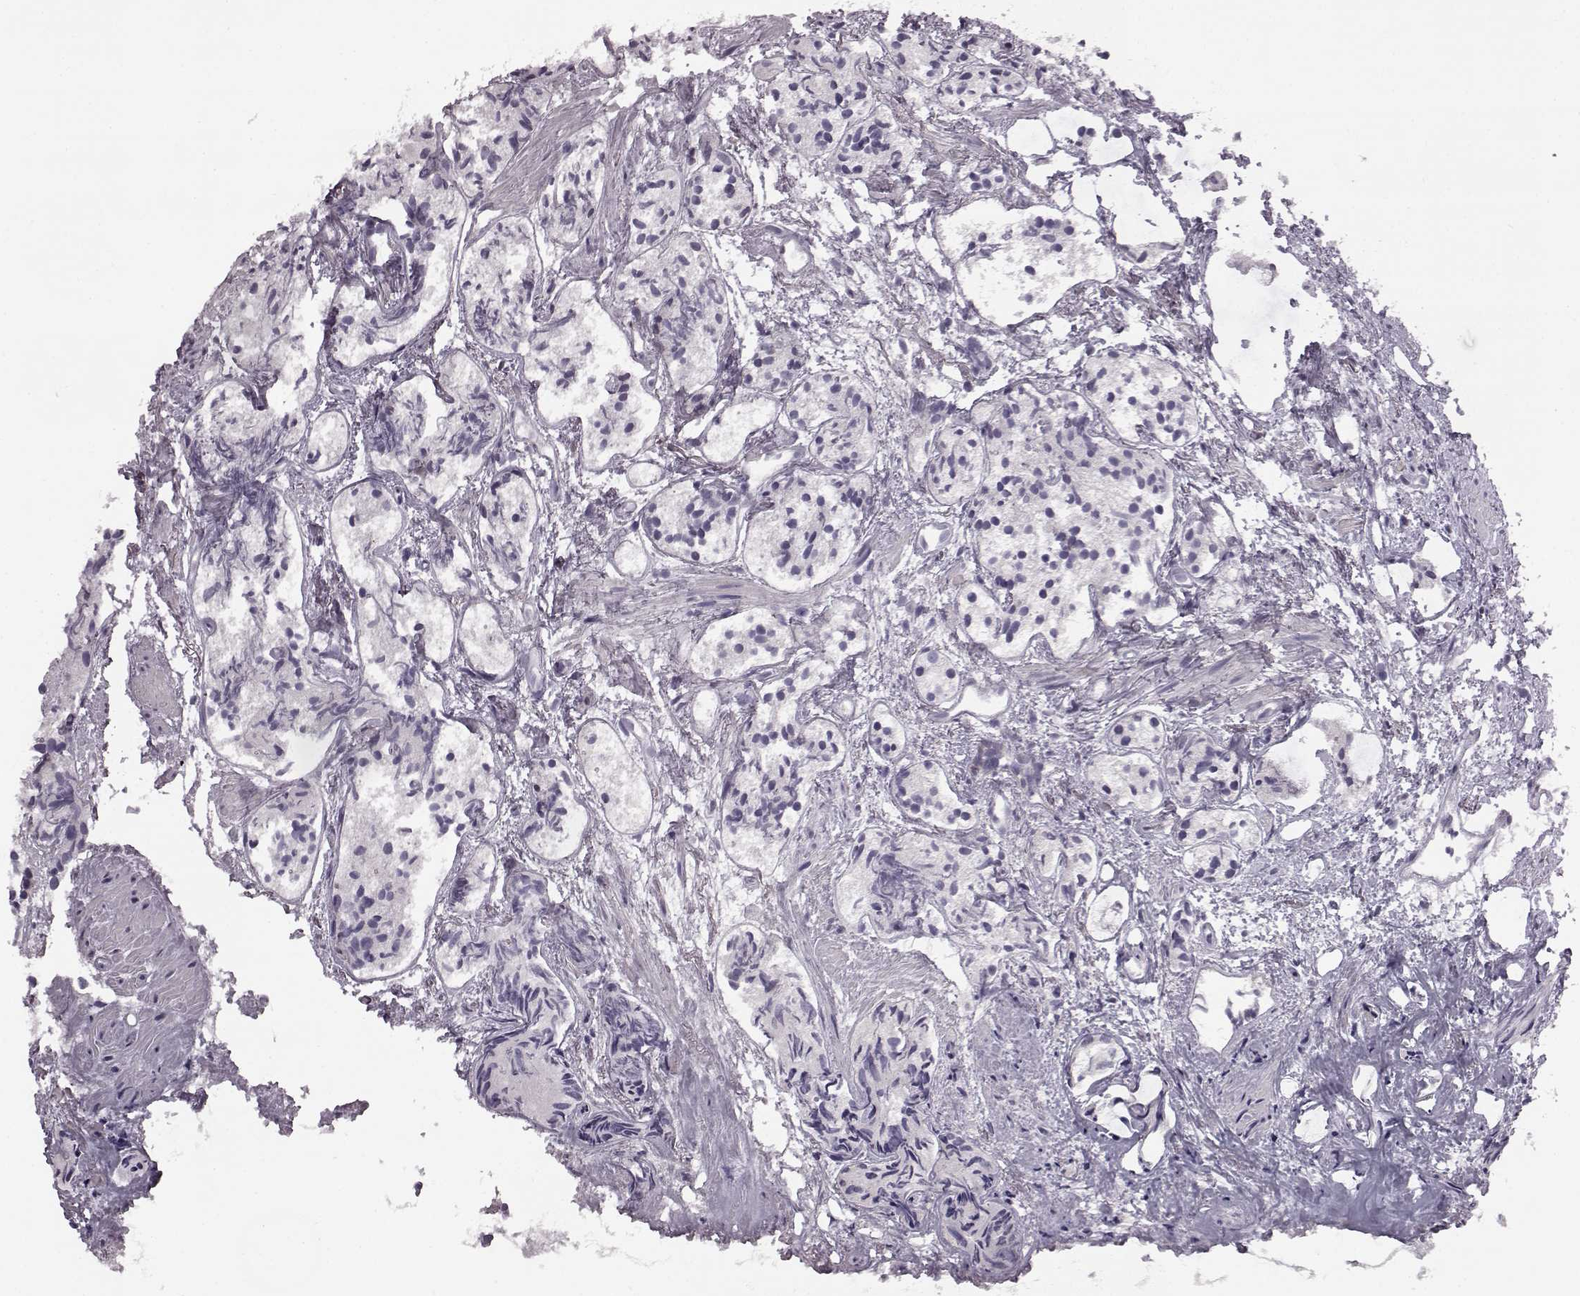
{"staining": {"intensity": "negative", "quantity": "none", "location": "none"}, "tissue": "prostate cancer", "cell_type": "Tumor cells", "image_type": "cancer", "snomed": [{"axis": "morphology", "description": "Adenocarcinoma, High grade"}, {"axis": "topography", "description": "Prostate"}], "caption": "Prostate cancer (high-grade adenocarcinoma) was stained to show a protein in brown. There is no significant expression in tumor cells.", "gene": "ODAD4", "patient": {"sex": "male", "age": 85}}